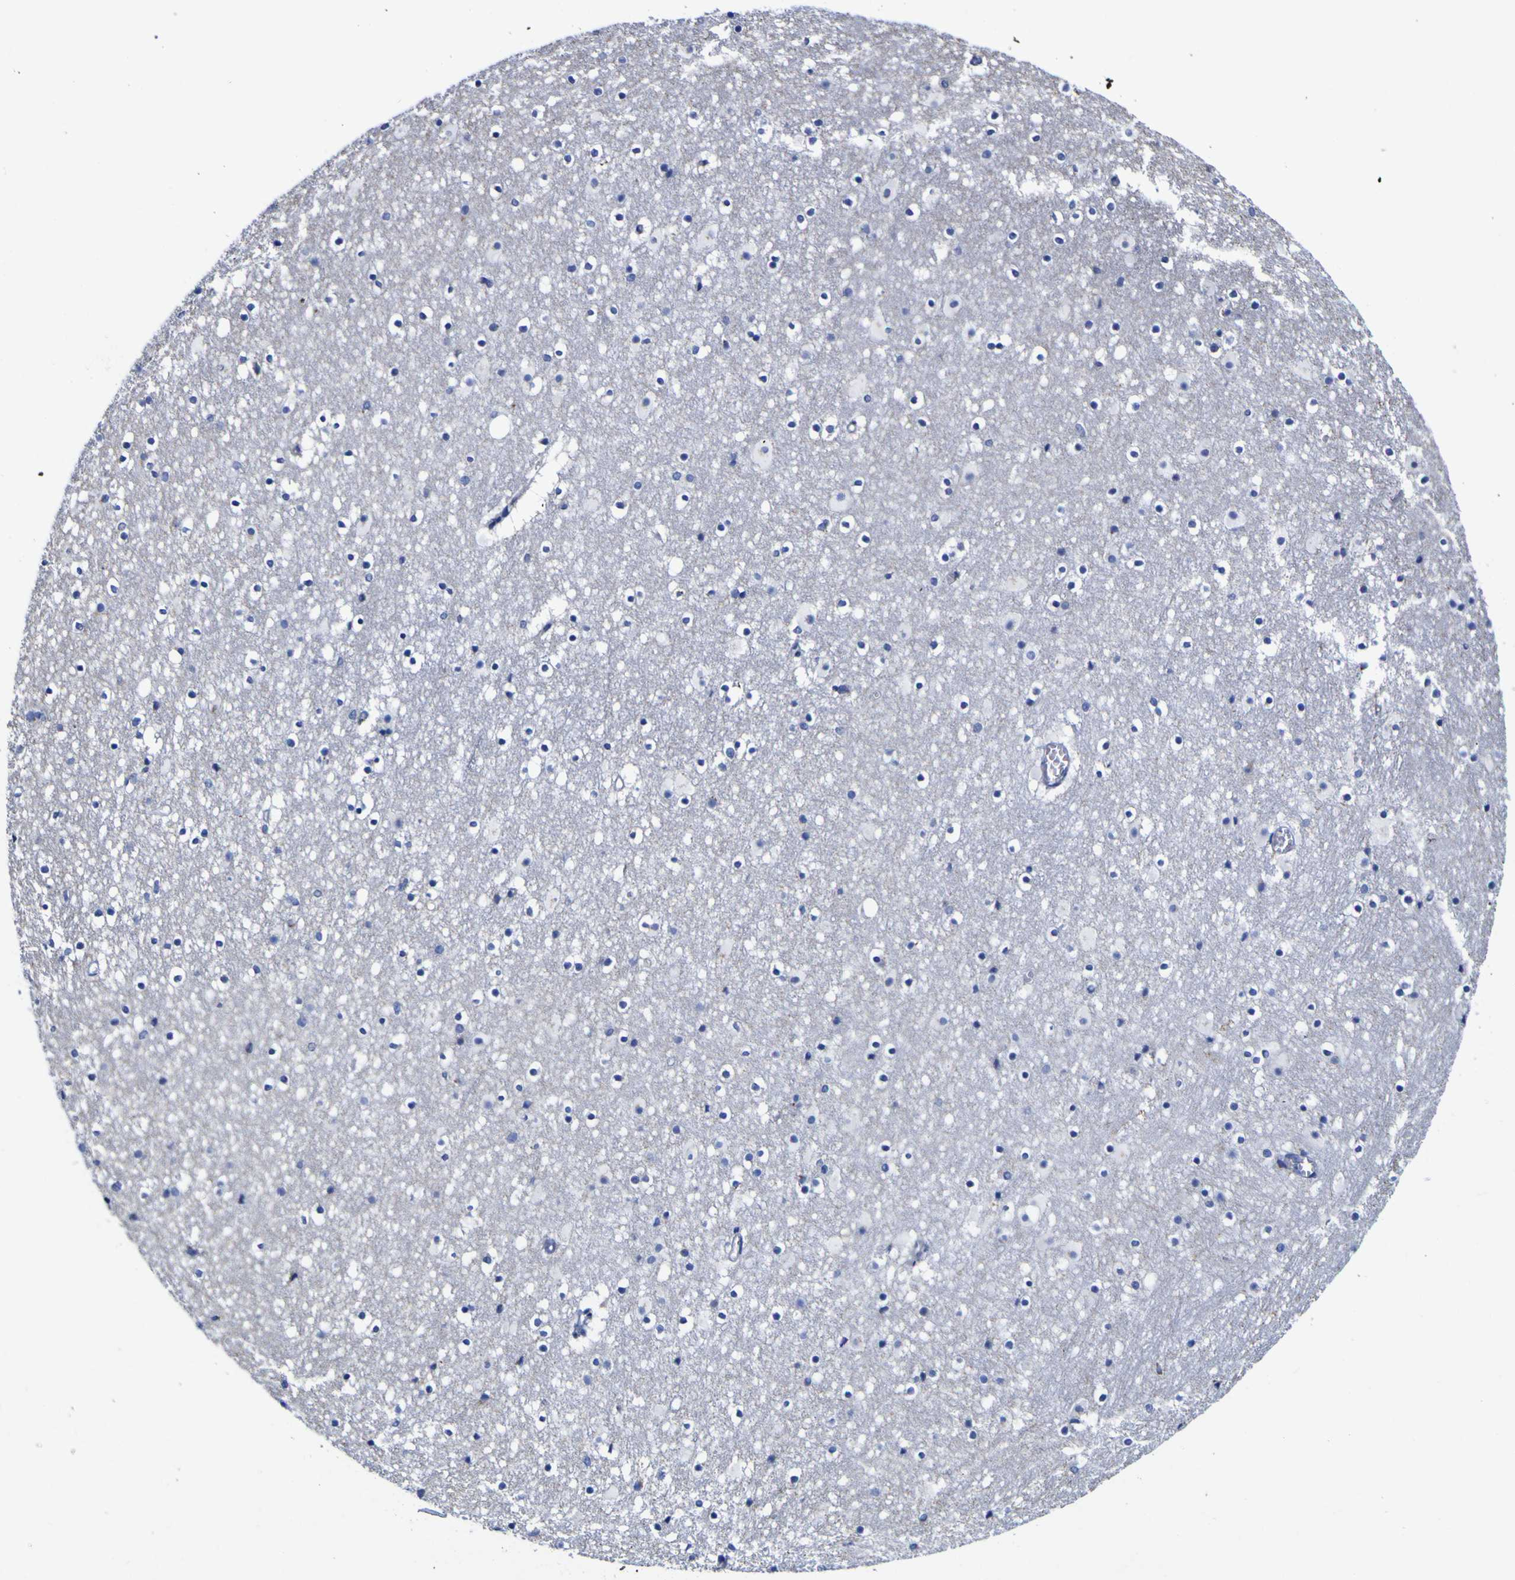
{"staining": {"intensity": "negative", "quantity": "none", "location": "none"}, "tissue": "caudate", "cell_type": "Glial cells", "image_type": "normal", "snomed": [{"axis": "morphology", "description": "Normal tissue, NOS"}, {"axis": "topography", "description": "Lateral ventricle wall"}], "caption": "IHC of normal caudate displays no staining in glial cells.", "gene": "GOLM1", "patient": {"sex": "male", "age": 45}}